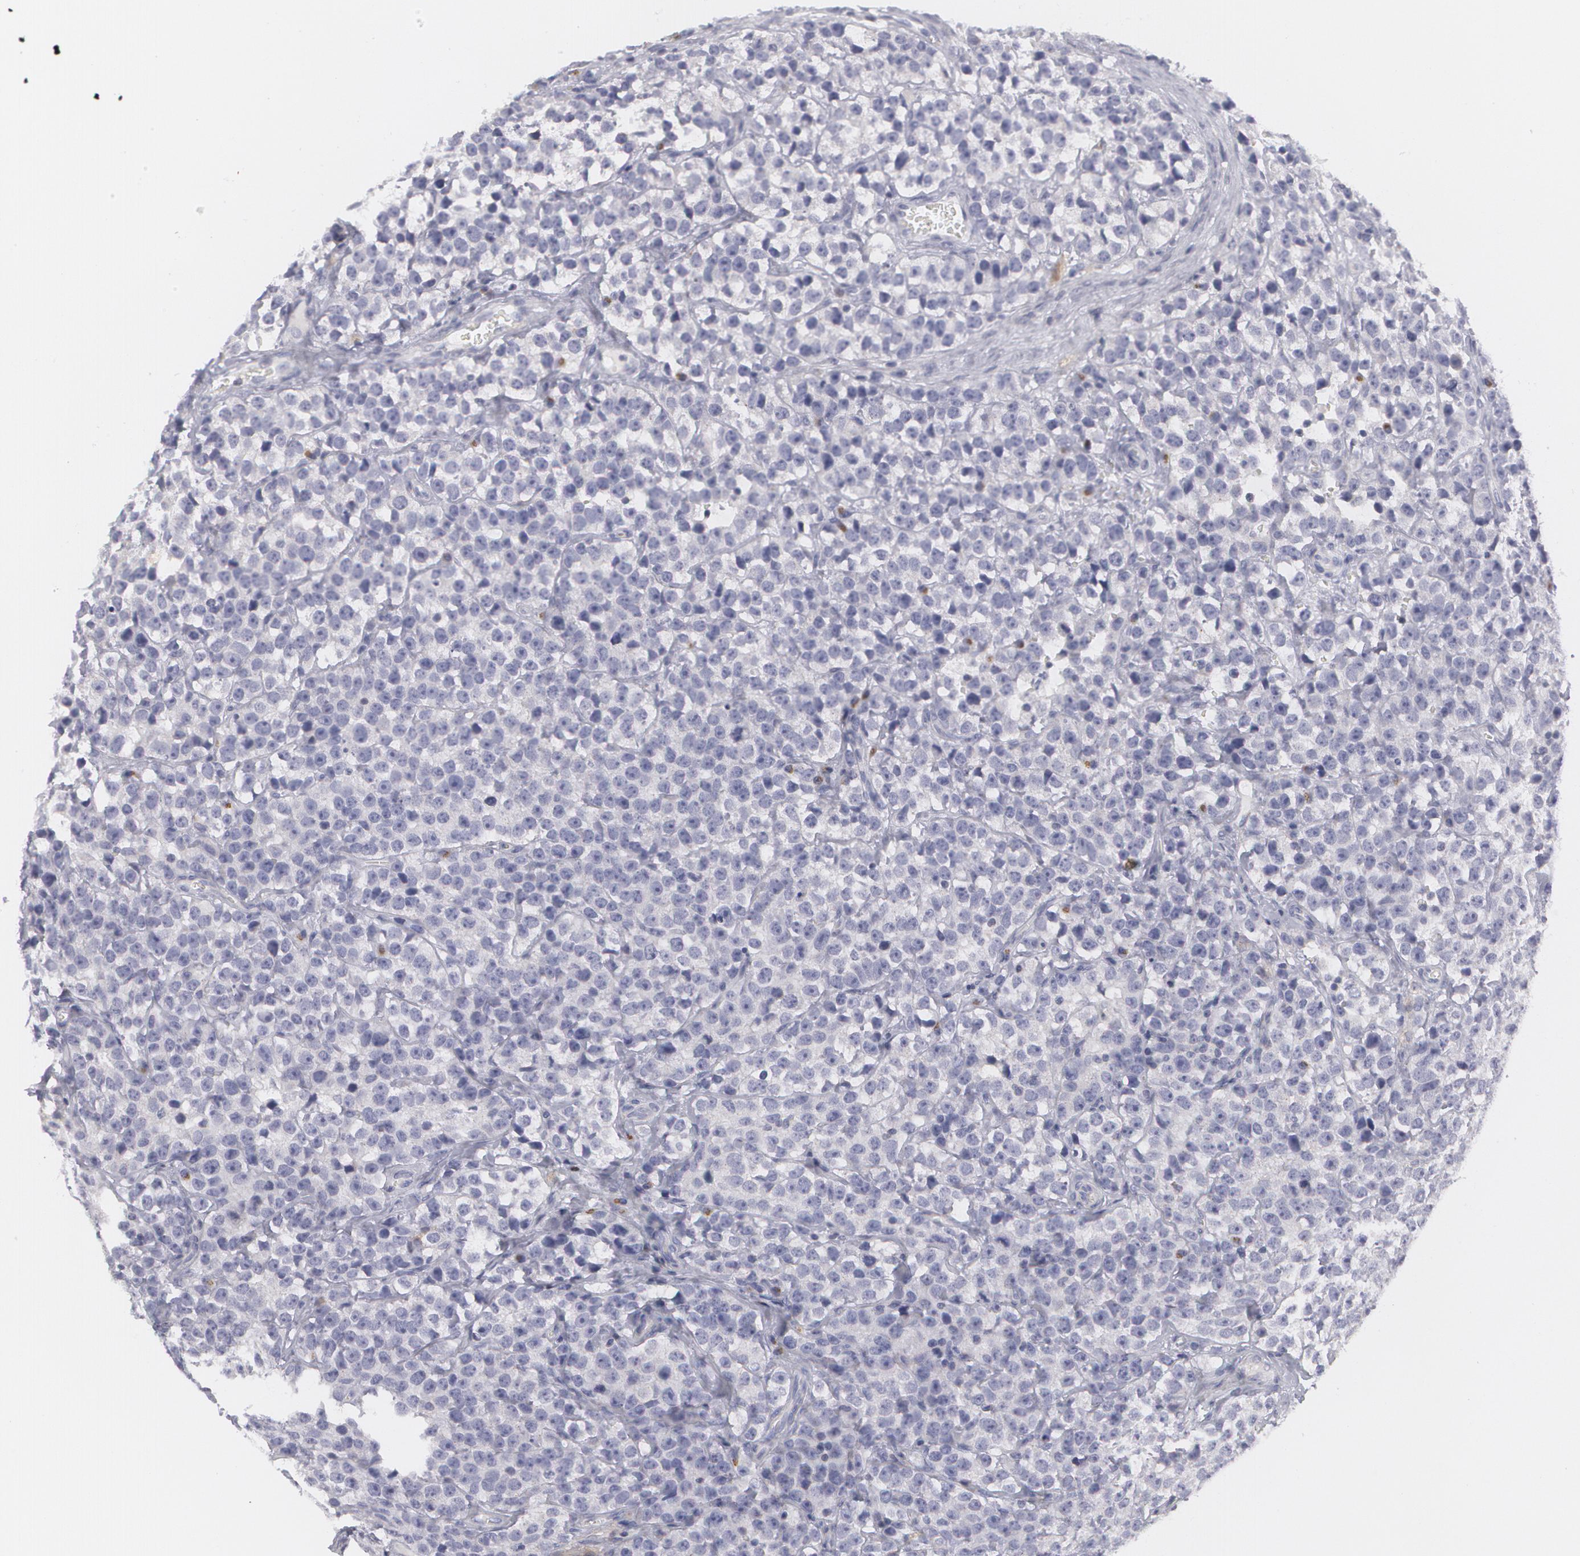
{"staining": {"intensity": "negative", "quantity": "none", "location": "none"}, "tissue": "testis cancer", "cell_type": "Tumor cells", "image_type": "cancer", "snomed": [{"axis": "morphology", "description": "Seminoma, NOS"}, {"axis": "topography", "description": "Testis"}], "caption": "Immunohistochemistry of human testis seminoma exhibits no staining in tumor cells. The staining is performed using DAB (3,3'-diaminobenzidine) brown chromogen with nuclei counter-stained in using hematoxylin.", "gene": "MBNL3", "patient": {"sex": "male", "age": 25}}